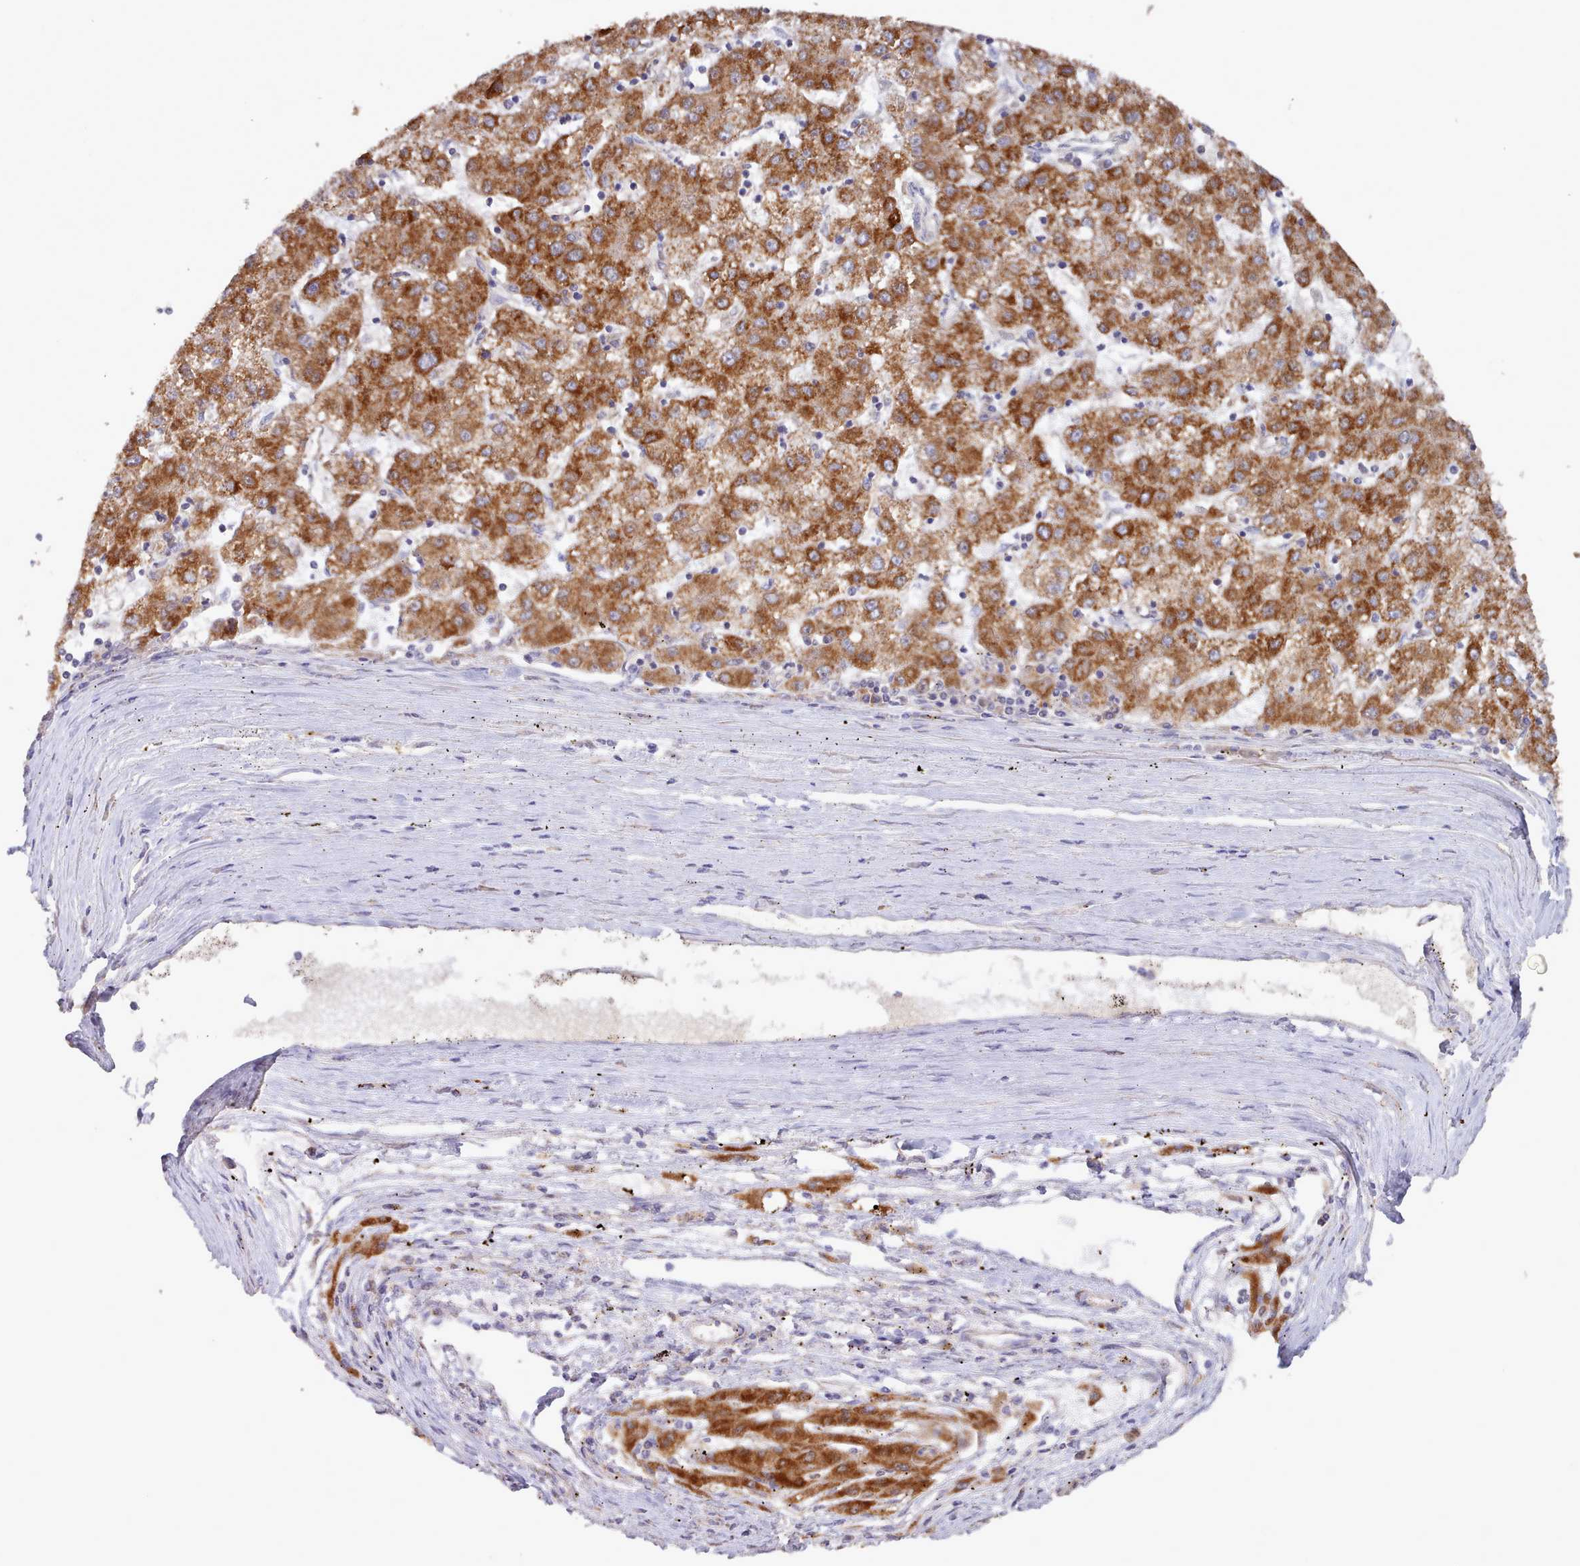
{"staining": {"intensity": "strong", "quantity": ">75%", "location": "cytoplasmic/membranous"}, "tissue": "liver cancer", "cell_type": "Tumor cells", "image_type": "cancer", "snomed": [{"axis": "morphology", "description": "Carcinoma, Hepatocellular, NOS"}, {"axis": "topography", "description": "Liver"}], "caption": "An immunohistochemistry micrograph of tumor tissue is shown. Protein staining in brown labels strong cytoplasmic/membranous positivity in hepatocellular carcinoma (liver) within tumor cells. (IHC, brightfield microscopy, high magnification).", "gene": "HSDL2", "patient": {"sex": "male", "age": 72}}